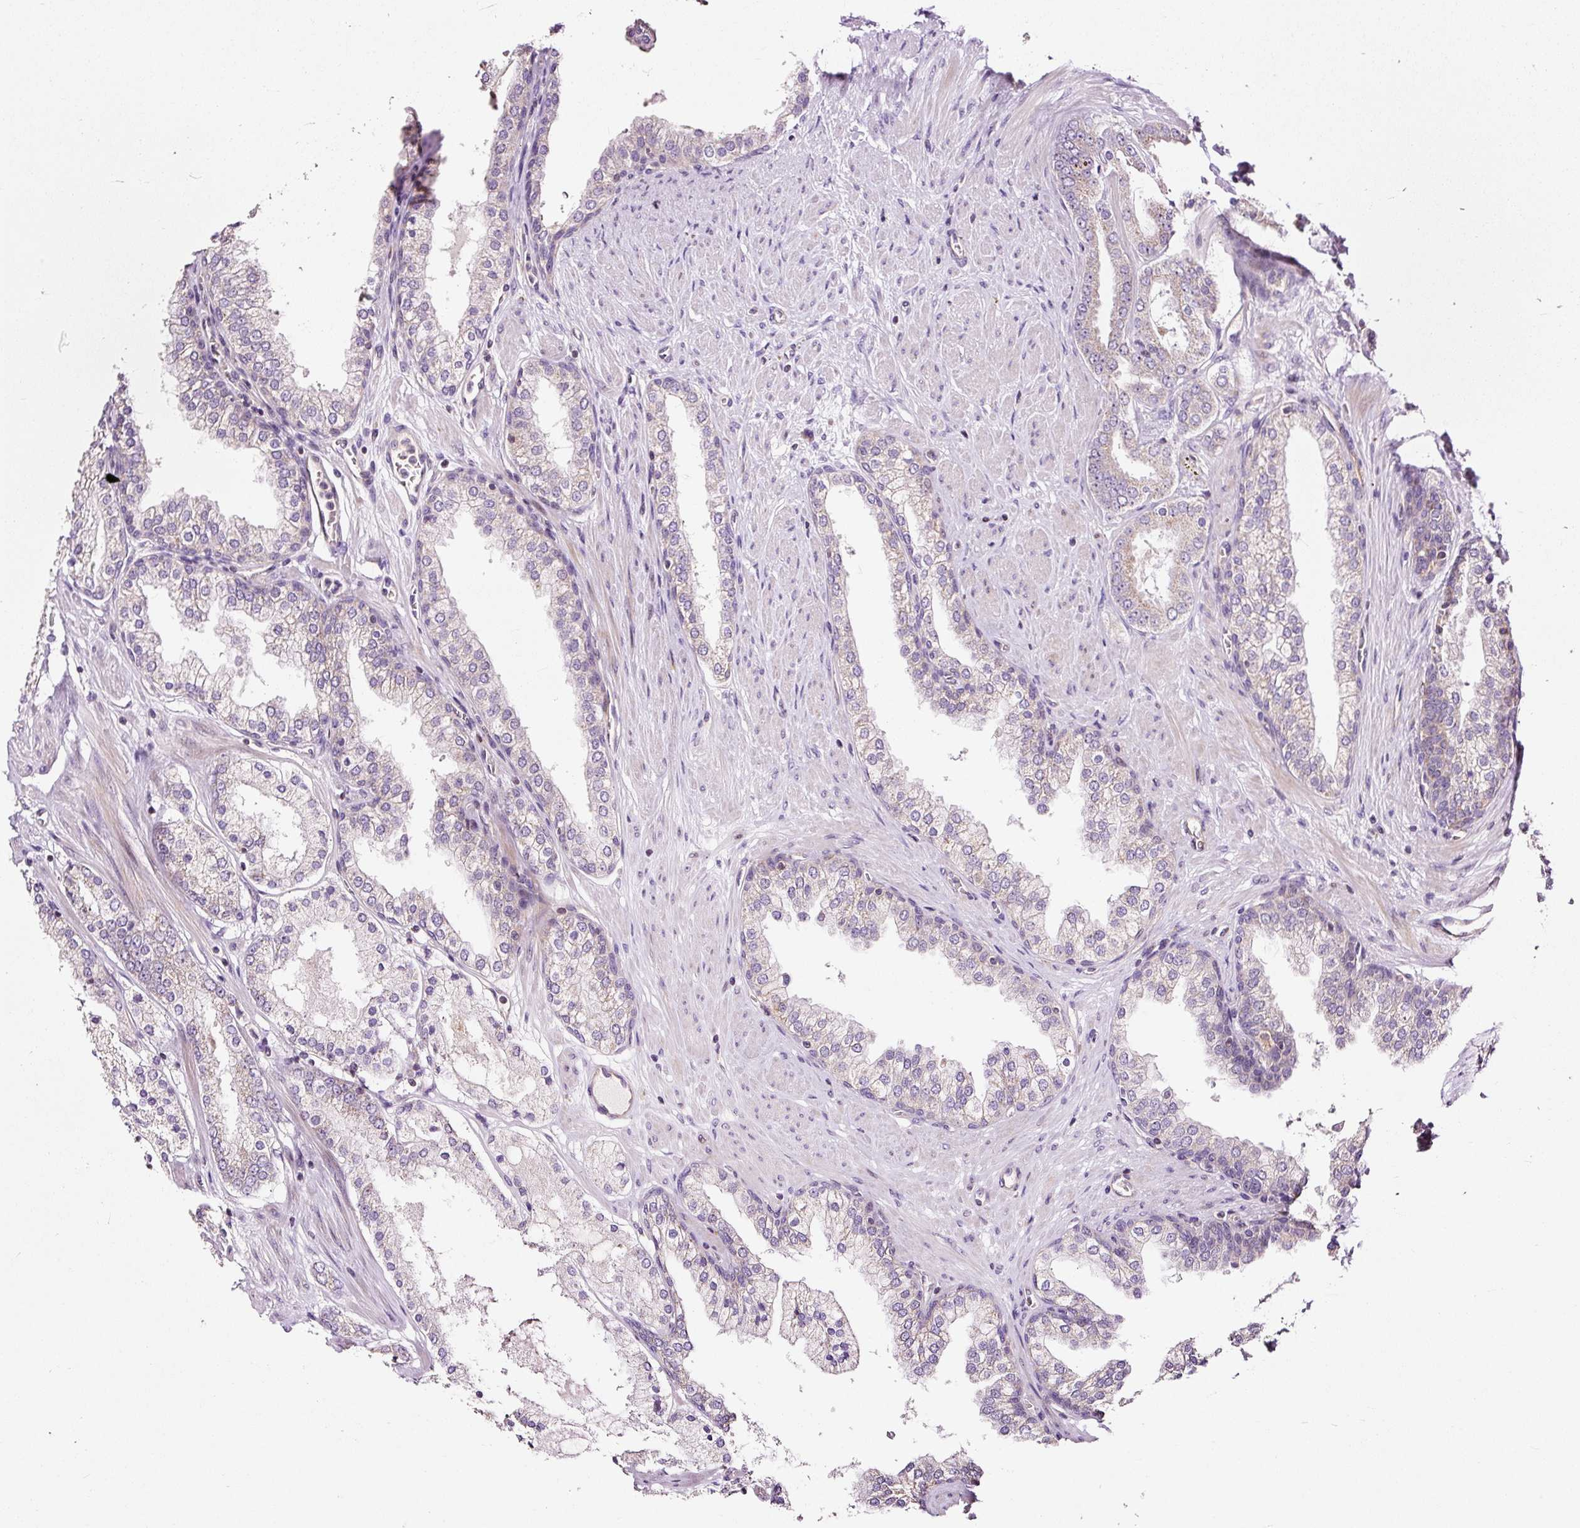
{"staining": {"intensity": "negative", "quantity": "none", "location": "none"}, "tissue": "prostate cancer", "cell_type": "Tumor cells", "image_type": "cancer", "snomed": [{"axis": "morphology", "description": "Adenocarcinoma, Low grade"}, {"axis": "topography", "description": "Prostate"}], "caption": "The histopathology image exhibits no staining of tumor cells in prostate cancer. (Stains: DAB (3,3'-diaminobenzidine) immunohistochemistry with hematoxylin counter stain, Microscopy: brightfield microscopy at high magnification).", "gene": "BOLA3", "patient": {"sex": "male", "age": 42}}